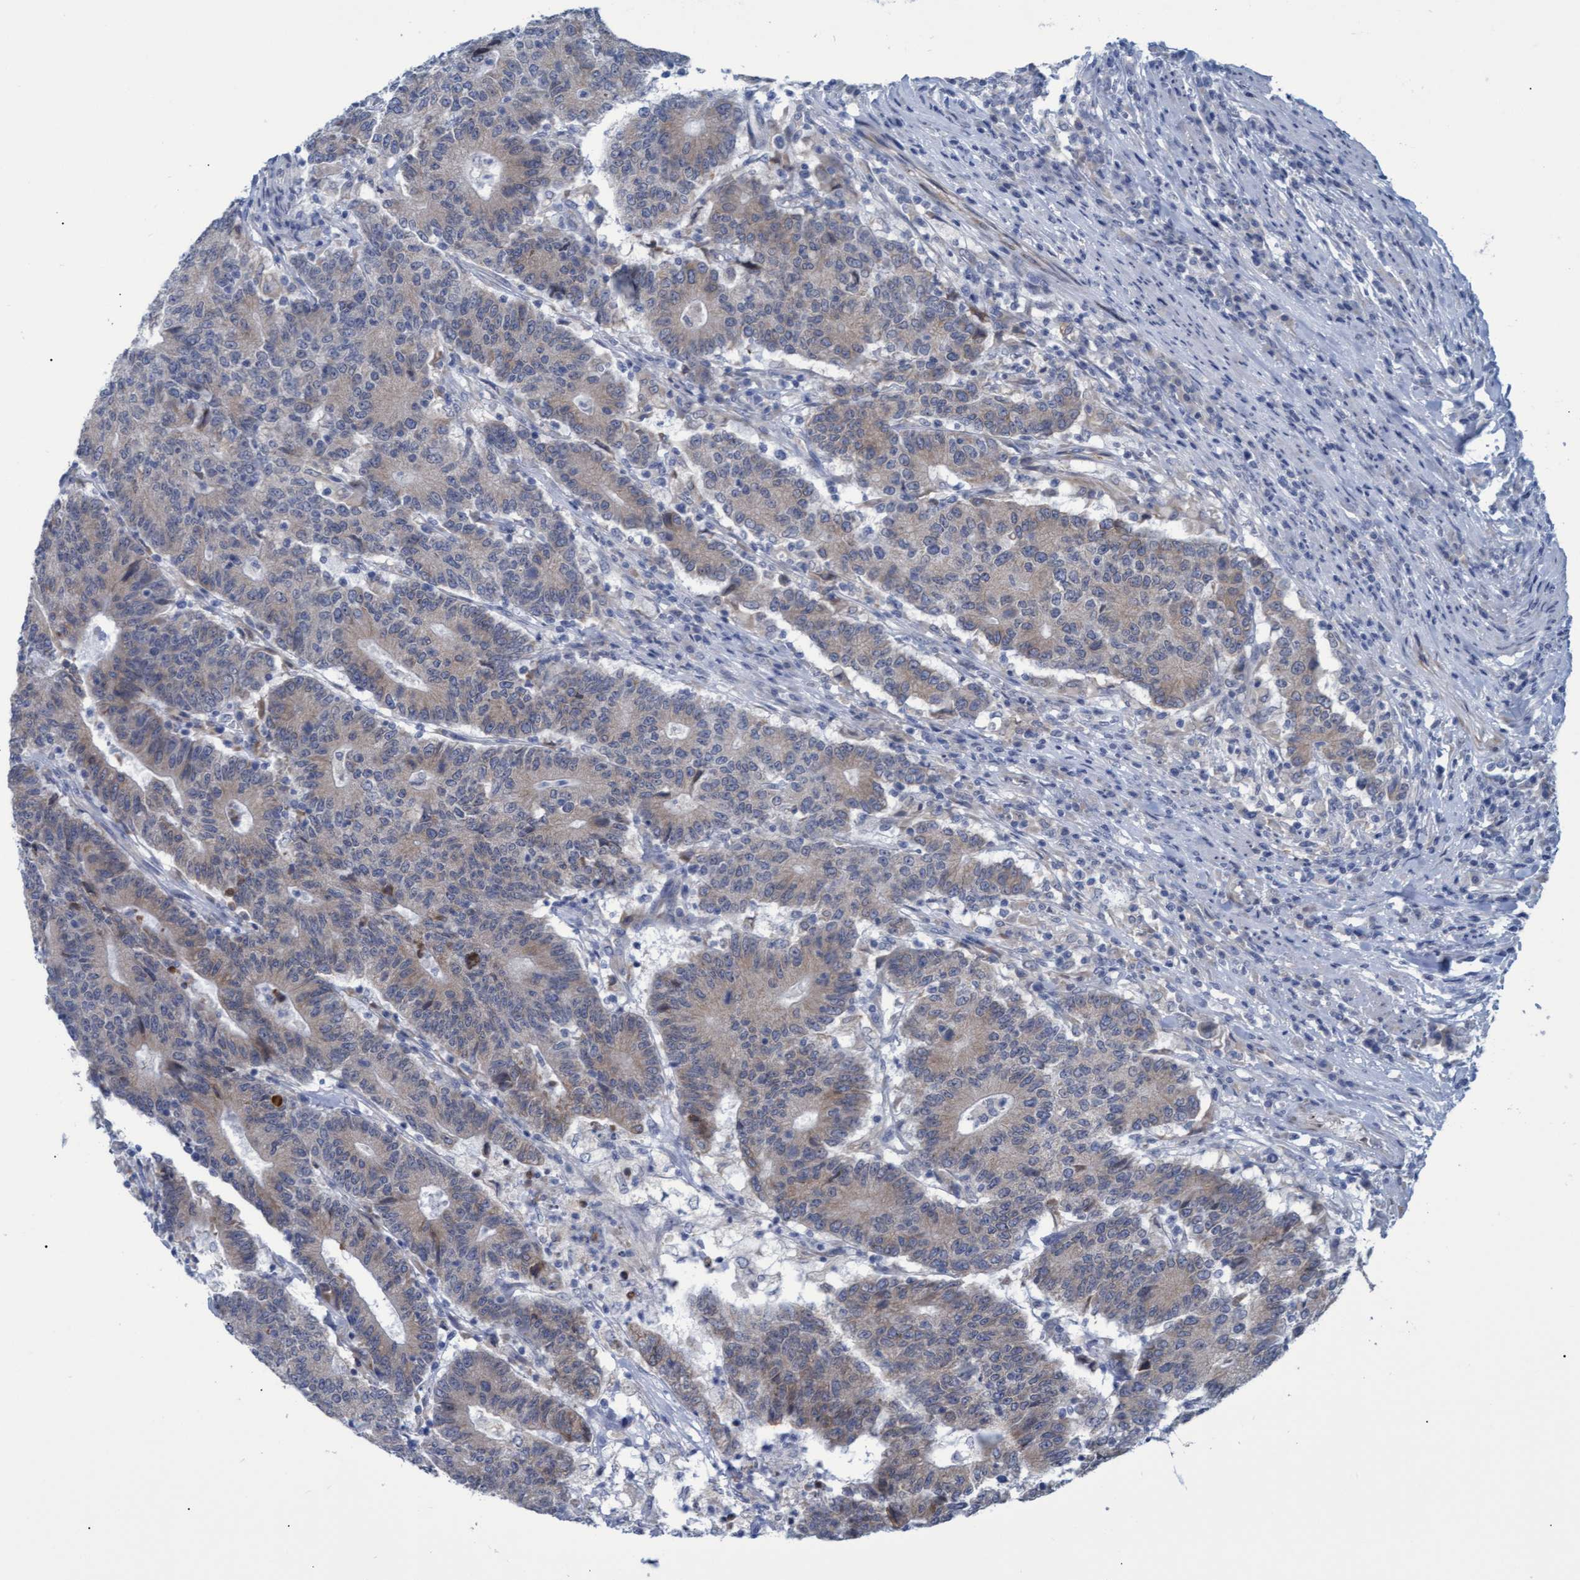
{"staining": {"intensity": "weak", "quantity": ">75%", "location": "cytoplasmic/membranous"}, "tissue": "colorectal cancer", "cell_type": "Tumor cells", "image_type": "cancer", "snomed": [{"axis": "morphology", "description": "Normal tissue, NOS"}, {"axis": "morphology", "description": "Adenocarcinoma, NOS"}, {"axis": "topography", "description": "Colon"}], "caption": "IHC staining of colorectal cancer, which demonstrates low levels of weak cytoplasmic/membranous staining in approximately >75% of tumor cells indicating weak cytoplasmic/membranous protein positivity. The staining was performed using DAB (3,3'-diaminobenzidine) (brown) for protein detection and nuclei were counterstained in hematoxylin (blue).", "gene": "SSTR3", "patient": {"sex": "female", "age": 75}}